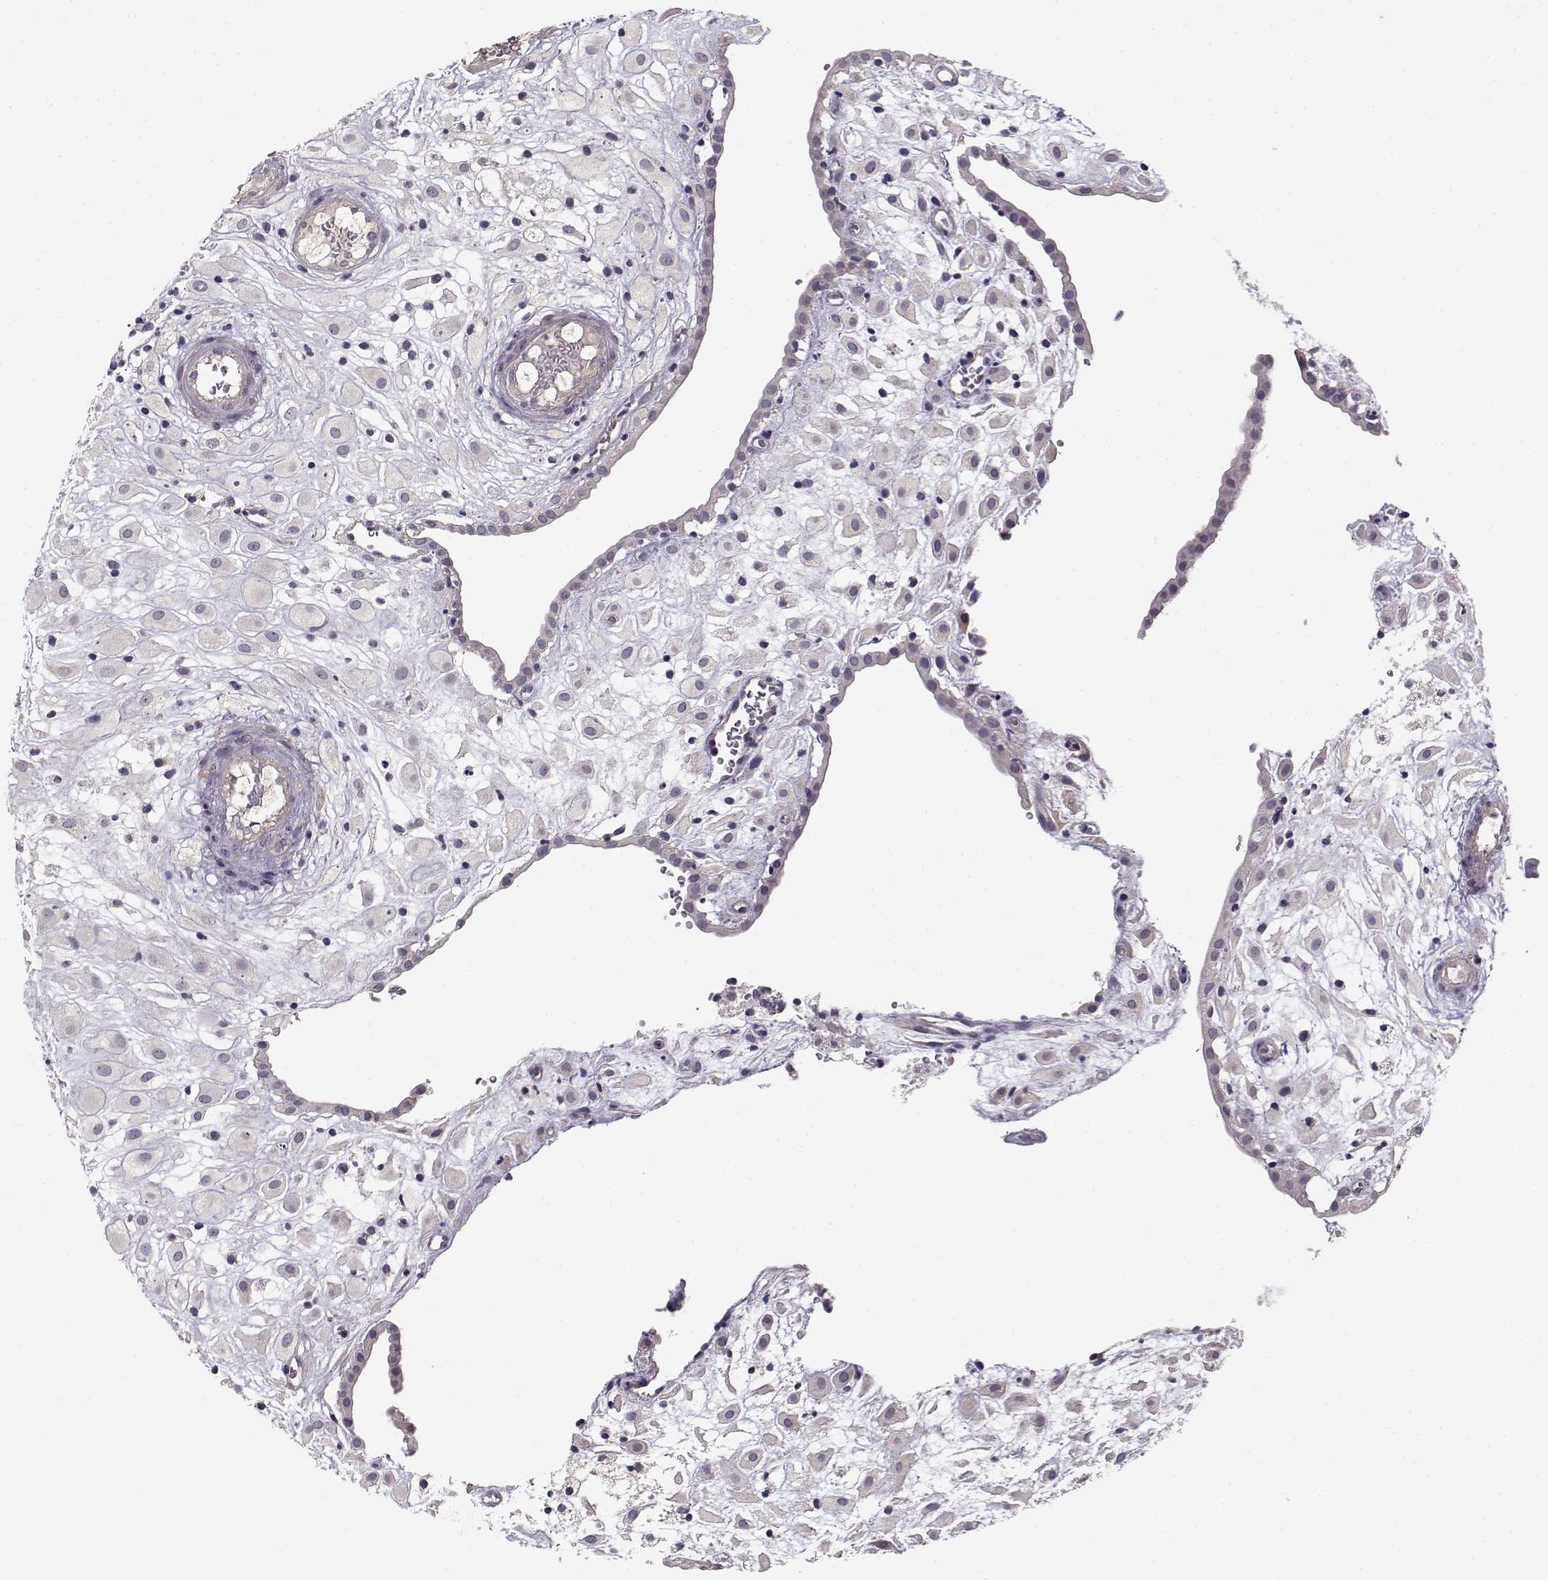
{"staining": {"intensity": "negative", "quantity": "none", "location": "none"}, "tissue": "placenta", "cell_type": "Decidual cells", "image_type": "normal", "snomed": [{"axis": "morphology", "description": "Normal tissue, NOS"}, {"axis": "topography", "description": "Placenta"}], "caption": "IHC histopathology image of unremarkable placenta: placenta stained with DAB displays no significant protein expression in decidual cells.", "gene": "ENTPD8", "patient": {"sex": "female", "age": 24}}